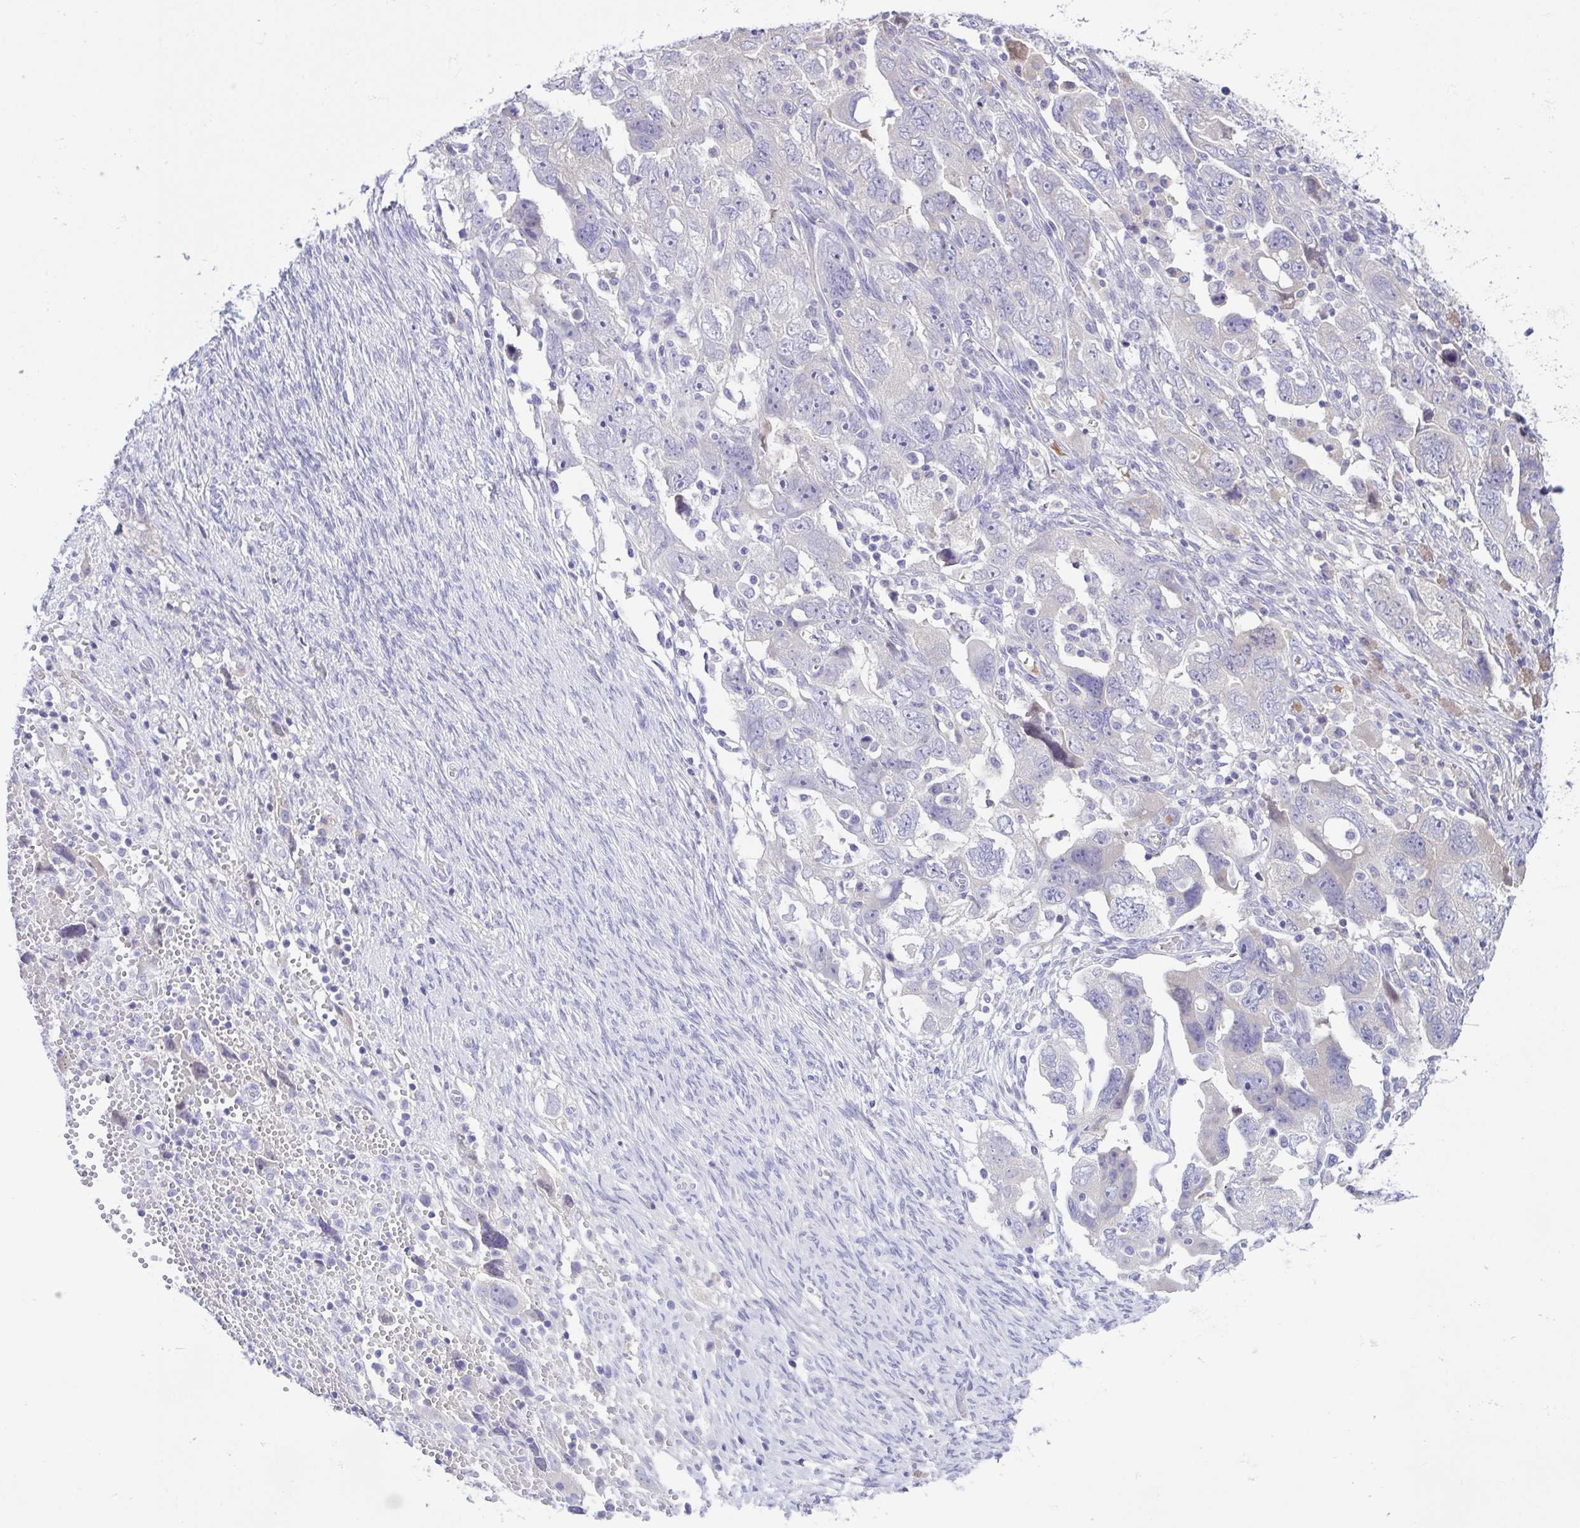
{"staining": {"intensity": "negative", "quantity": "none", "location": "none"}, "tissue": "ovarian cancer", "cell_type": "Tumor cells", "image_type": "cancer", "snomed": [{"axis": "morphology", "description": "Carcinoma, NOS"}, {"axis": "morphology", "description": "Cystadenocarcinoma, serous, NOS"}, {"axis": "topography", "description": "Ovary"}], "caption": "The micrograph reveals no staining of tumor cells in ovarian serous cystadenocarcinoma. The staining was performed using DAB to visualize the protein expression in brown, while the nuclei were stained in blue with hematoxylin (Magnification: 20x).", "gene": "A1BG", "patient": {"sex": "female", "age": 69}}